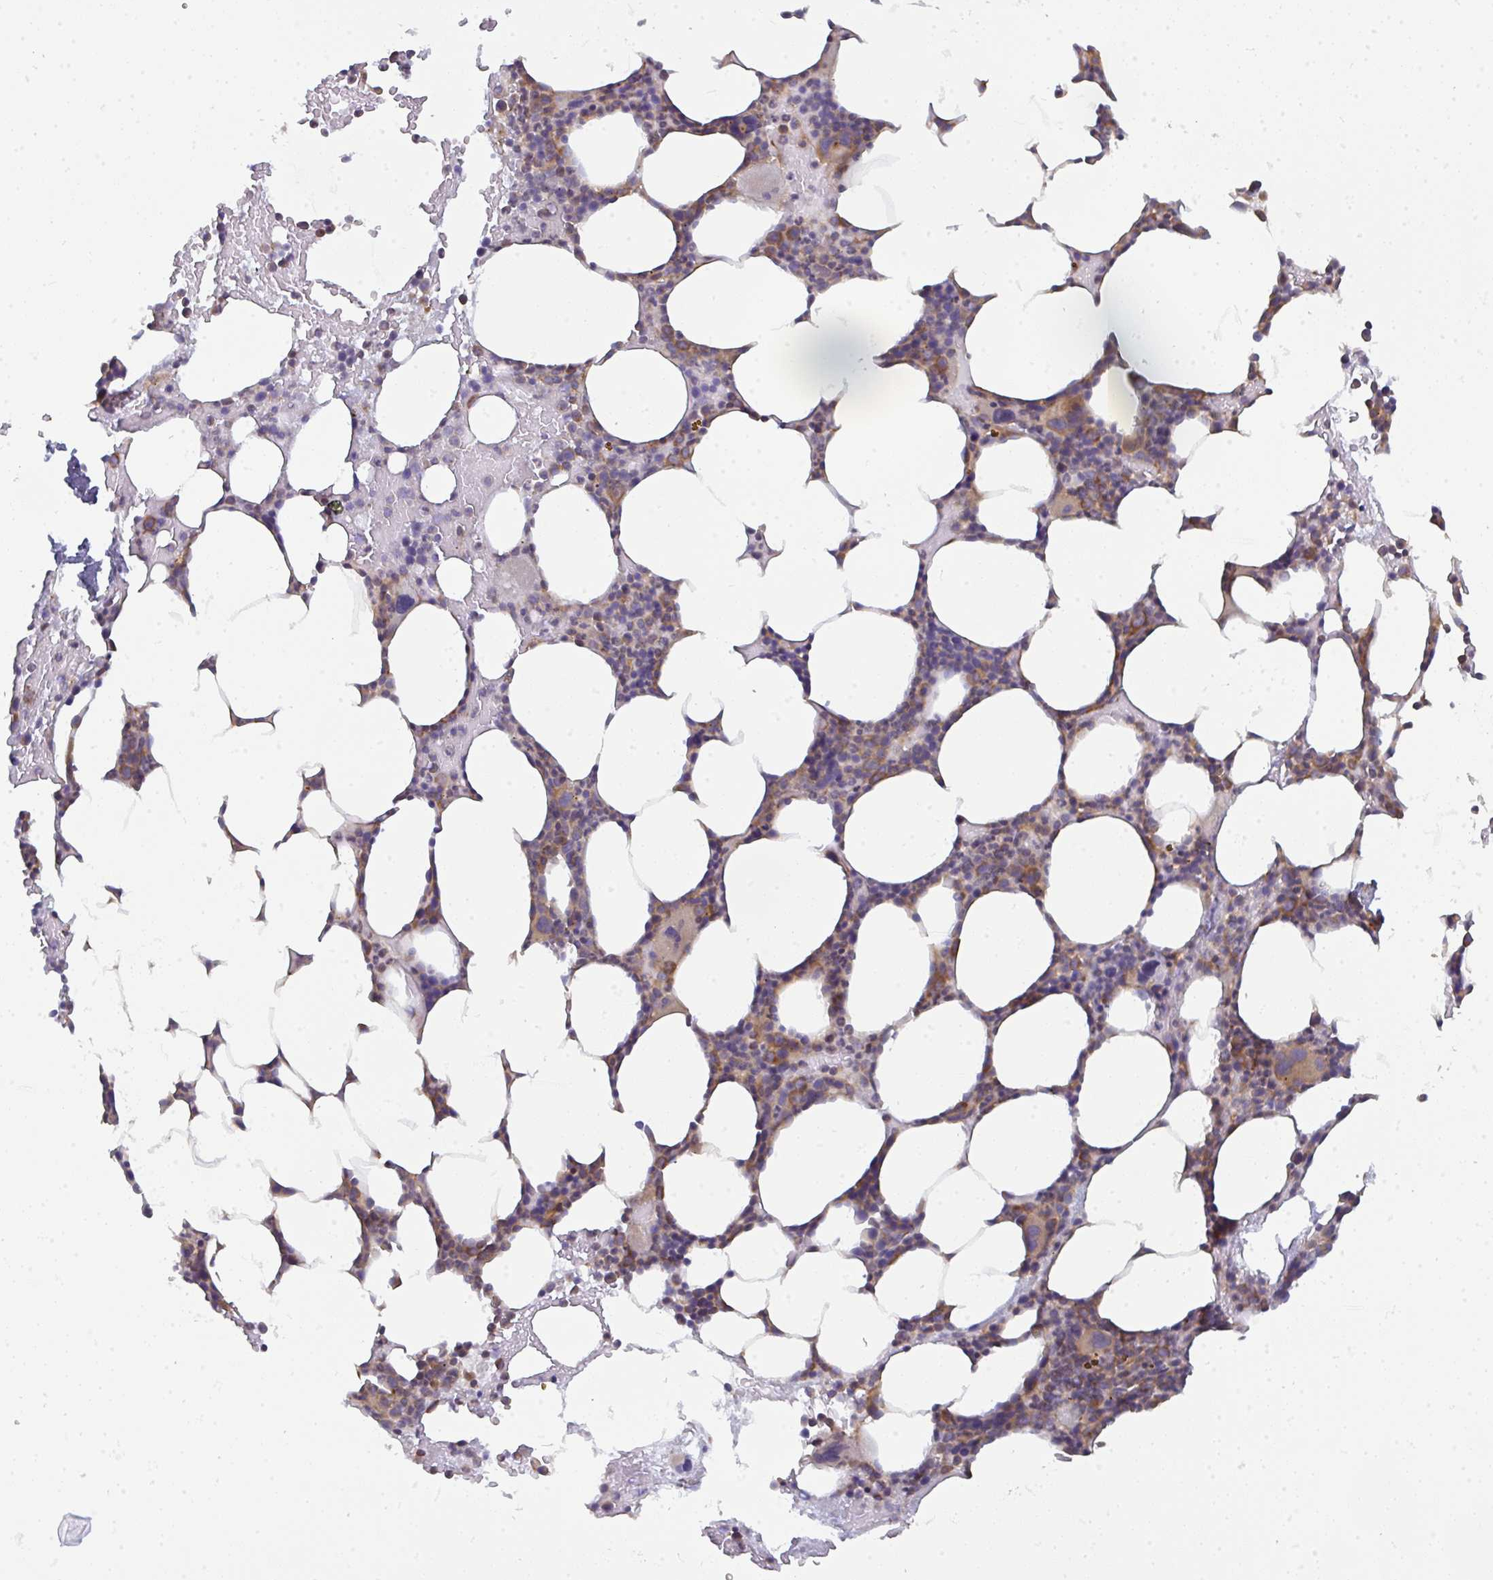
{"staining": {"intensity": "moderate", "quantity": "25%-75%", "location": "cytoplasmic/membranous"}, "tissue": "bone marrow", "cell_type": "Hematopoietic cells", "image_type": "normal", "snomed": [{"axis": "morphology", "description": "Normal tissue, NOS"}, {"axis": "topography", "description": "Bone marrow"}], "caption": "Immunohistochemistry (IHC) staining of unremarkable bone marrow, which shows medium levels of moderate cytoplasmic/membranous expression in approximately 25%-75% of hematopoietic cells indicating moderate cytoplasmic/membranous protein staining. The staining was performed using DAB (brown) for protein detection and nuclei were counterstained in hematoxylin (blue).", "gene": "DYNC1I2", "patient": {"sex": "female", "age": 62}}